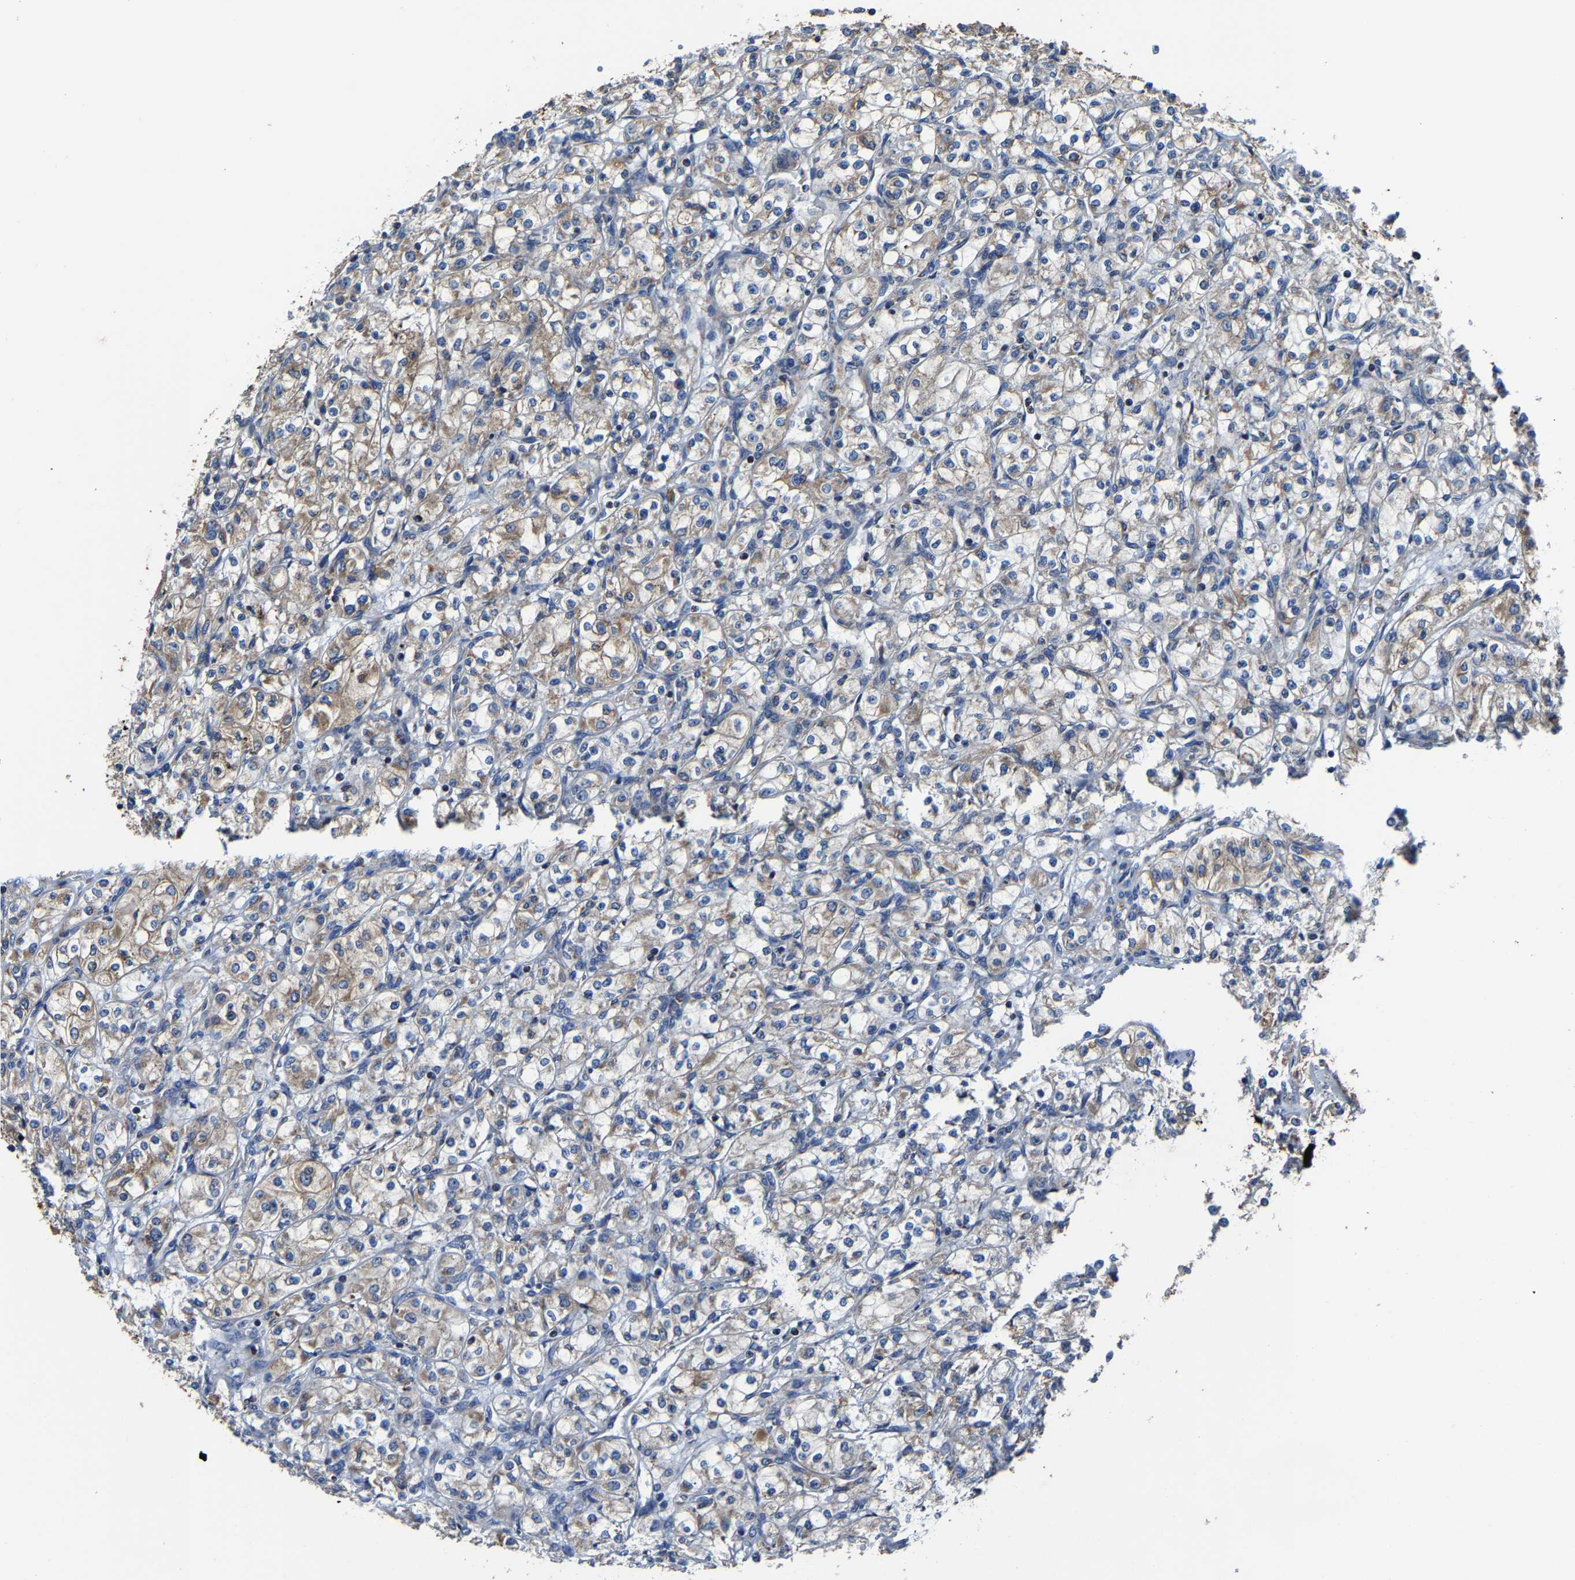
{"staining": {"intensity": "moderate", "quantity": ">75%", "location": "cytoplasmic/membranous"}, "tissue": "renal cancer", "cell_type": "Tumor cells", "image_type": "cancer", "snomed": [{"axis": "morphology", "description": "Adenocarcinoma, NOS"}, {"axis": "topography", "description": "Kidney"}], "caption": "An immunohistochemistry (IHC) image of tumor tissue is shown. Protein staining in brown shows moderate cytoplasmic/membranous positivity in adenocarcinoma (renal) within tumor cells.", "gene": "AGK", "patient": {"sex": "male", "age": 77}}